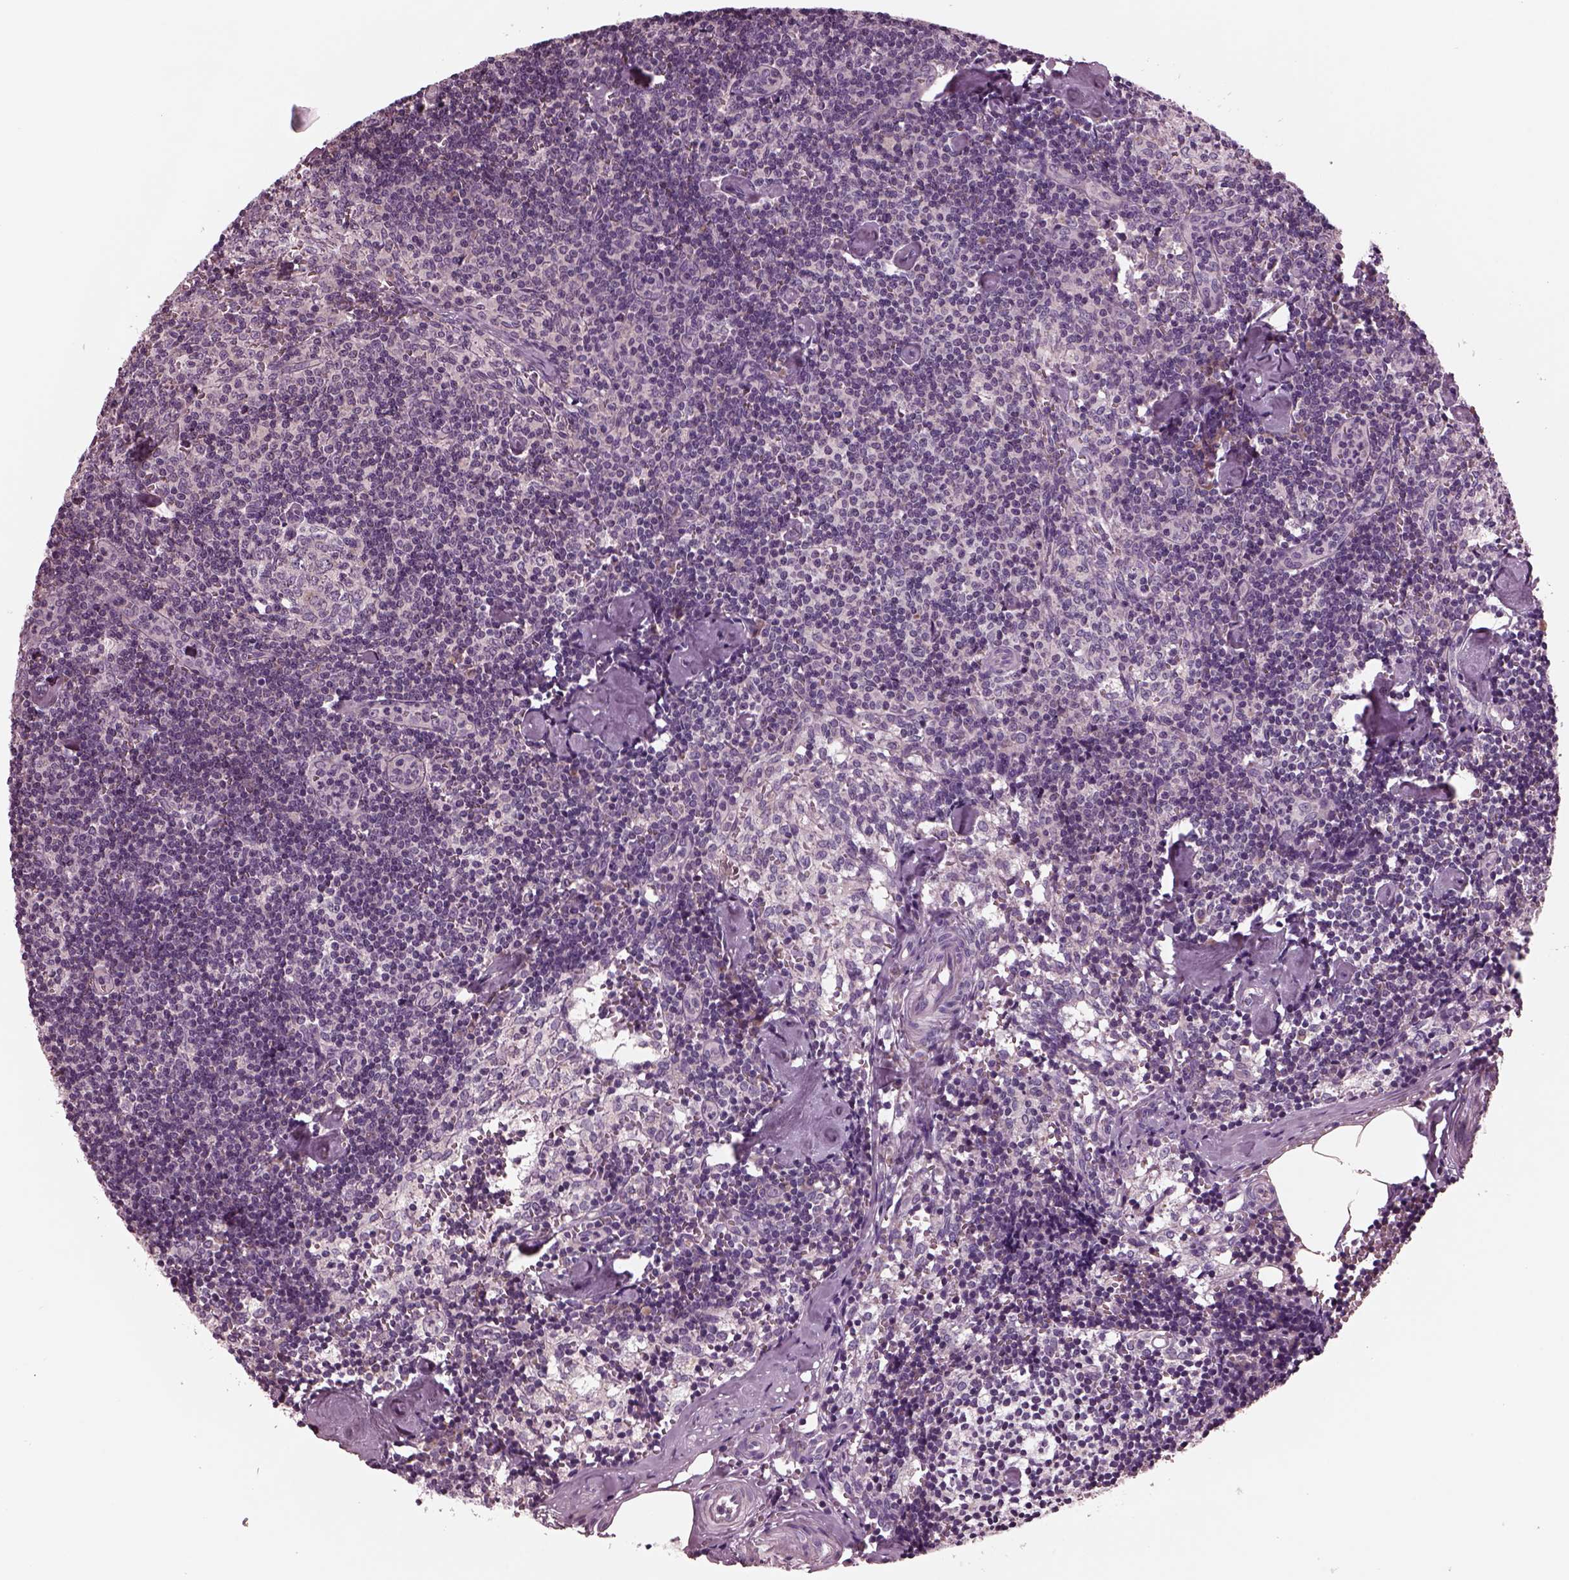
{"staining": {"intensity": "weak", "quantity": "<25%", "location": "cytoplasmic/membranous"}, "tissue": "lymph node", "cell_type": "Non-germinal center cells", "image_type": "normal", "snomed": [{"axis": "morphology", "description": "Normal tissue, NOS"}, {"axis": "topography", "description": "Lymph node"}], "caption": "Micrograph shows no protein staining in non-germinal center cells of unremarkable lymph node.", "gene": "AP4M1", "patient": {"sex": "female", "age": 50}}